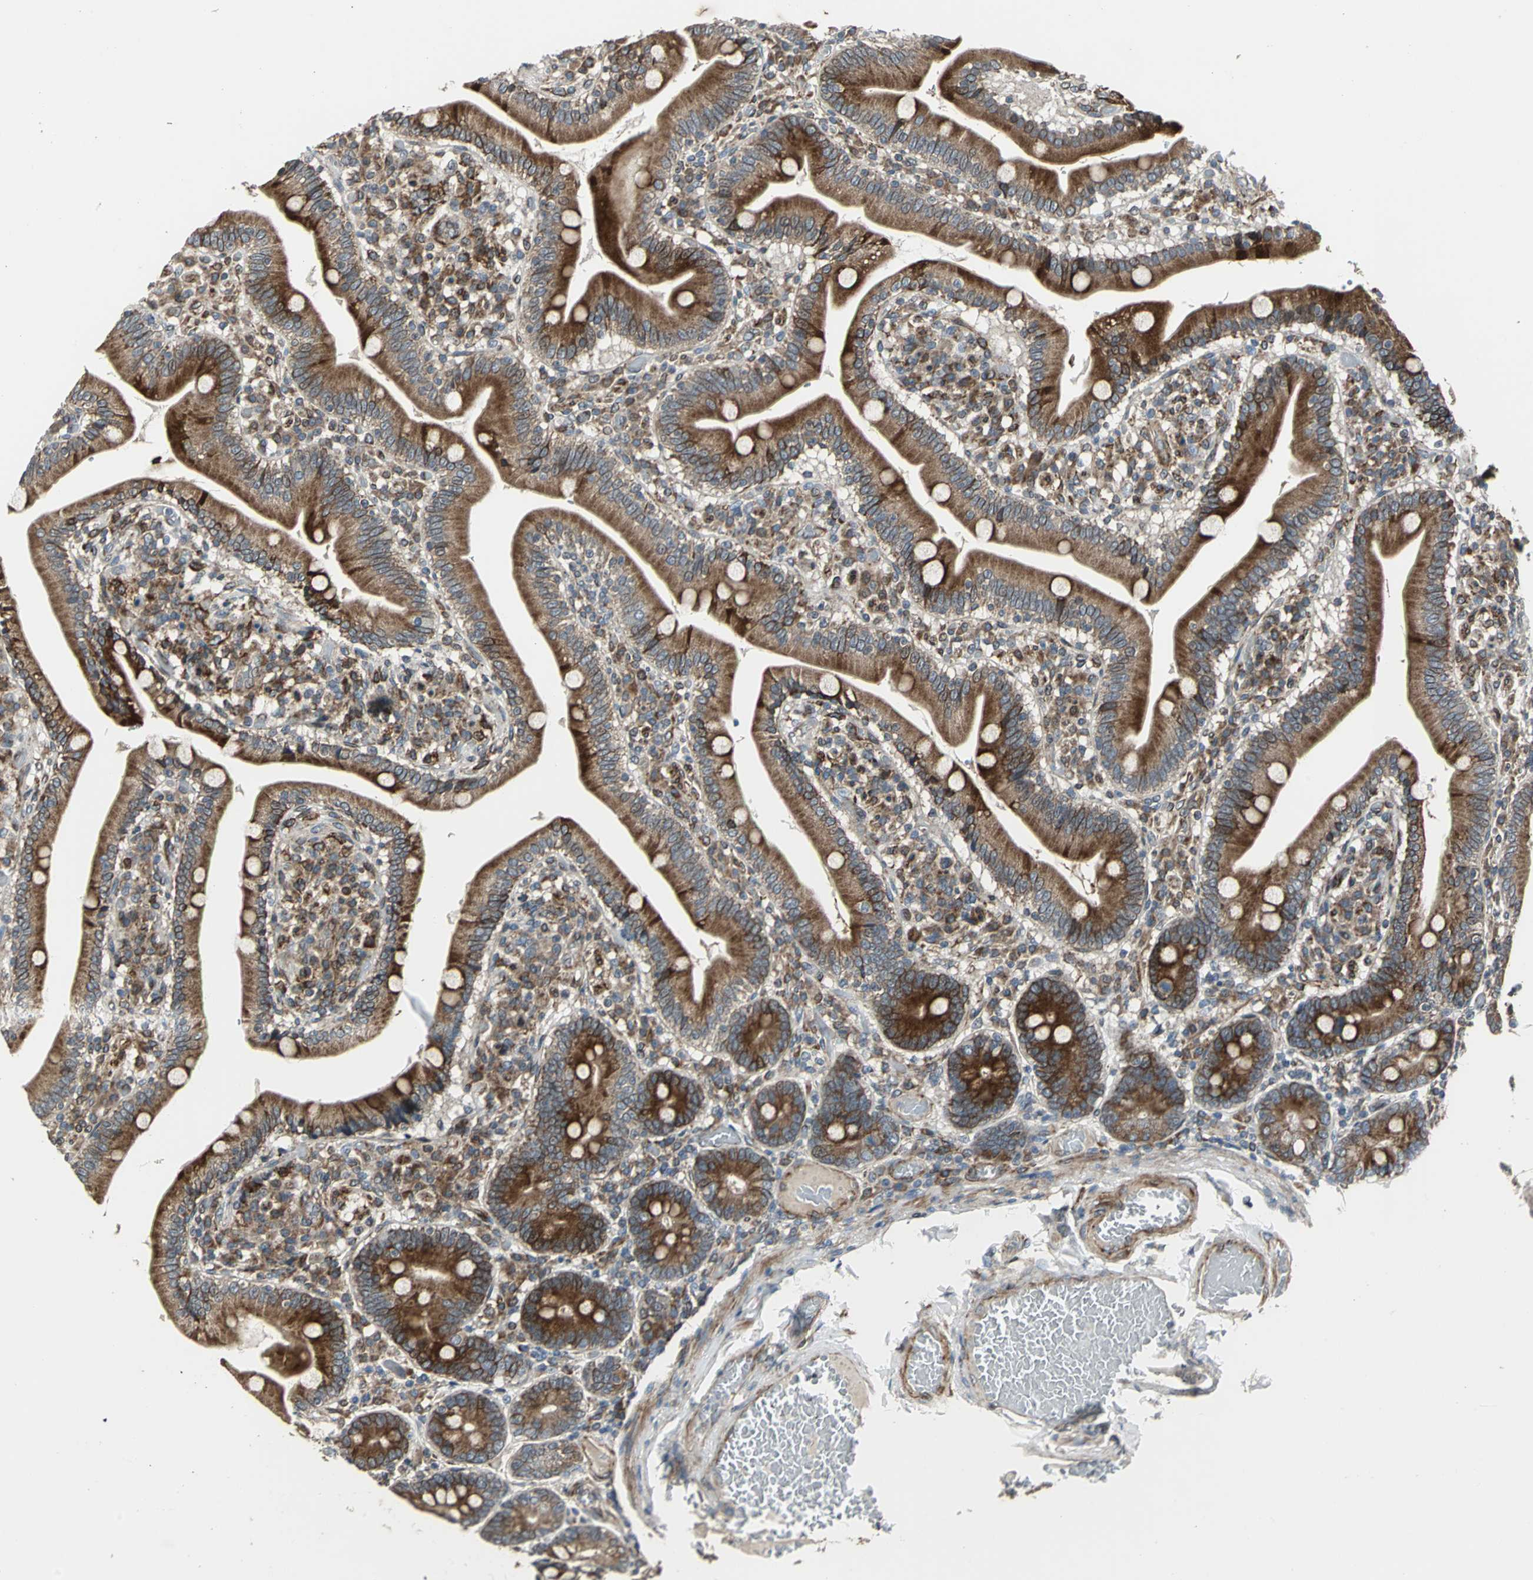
{"staining": {"intensity": "strong", "quantity": ">75%", "location": "cytoplasmic/membranous"}, "tissue": "duodenum", "cell_type": "Glandular cells", "image_type": "normal", "snomed": [{"axis": "morphology", "description": "Normal tissue, NOS"}, {"axis": "topography", "description": "Duodenum"}], "caption": "This image demonstrates IHC staining of unremarkable duodenum, with high strong cytoplasmic/membranous staining in about >75% of glandular cells.", "gene": "HTATIP2", "patient": {"sex": "male", "age": 66}}